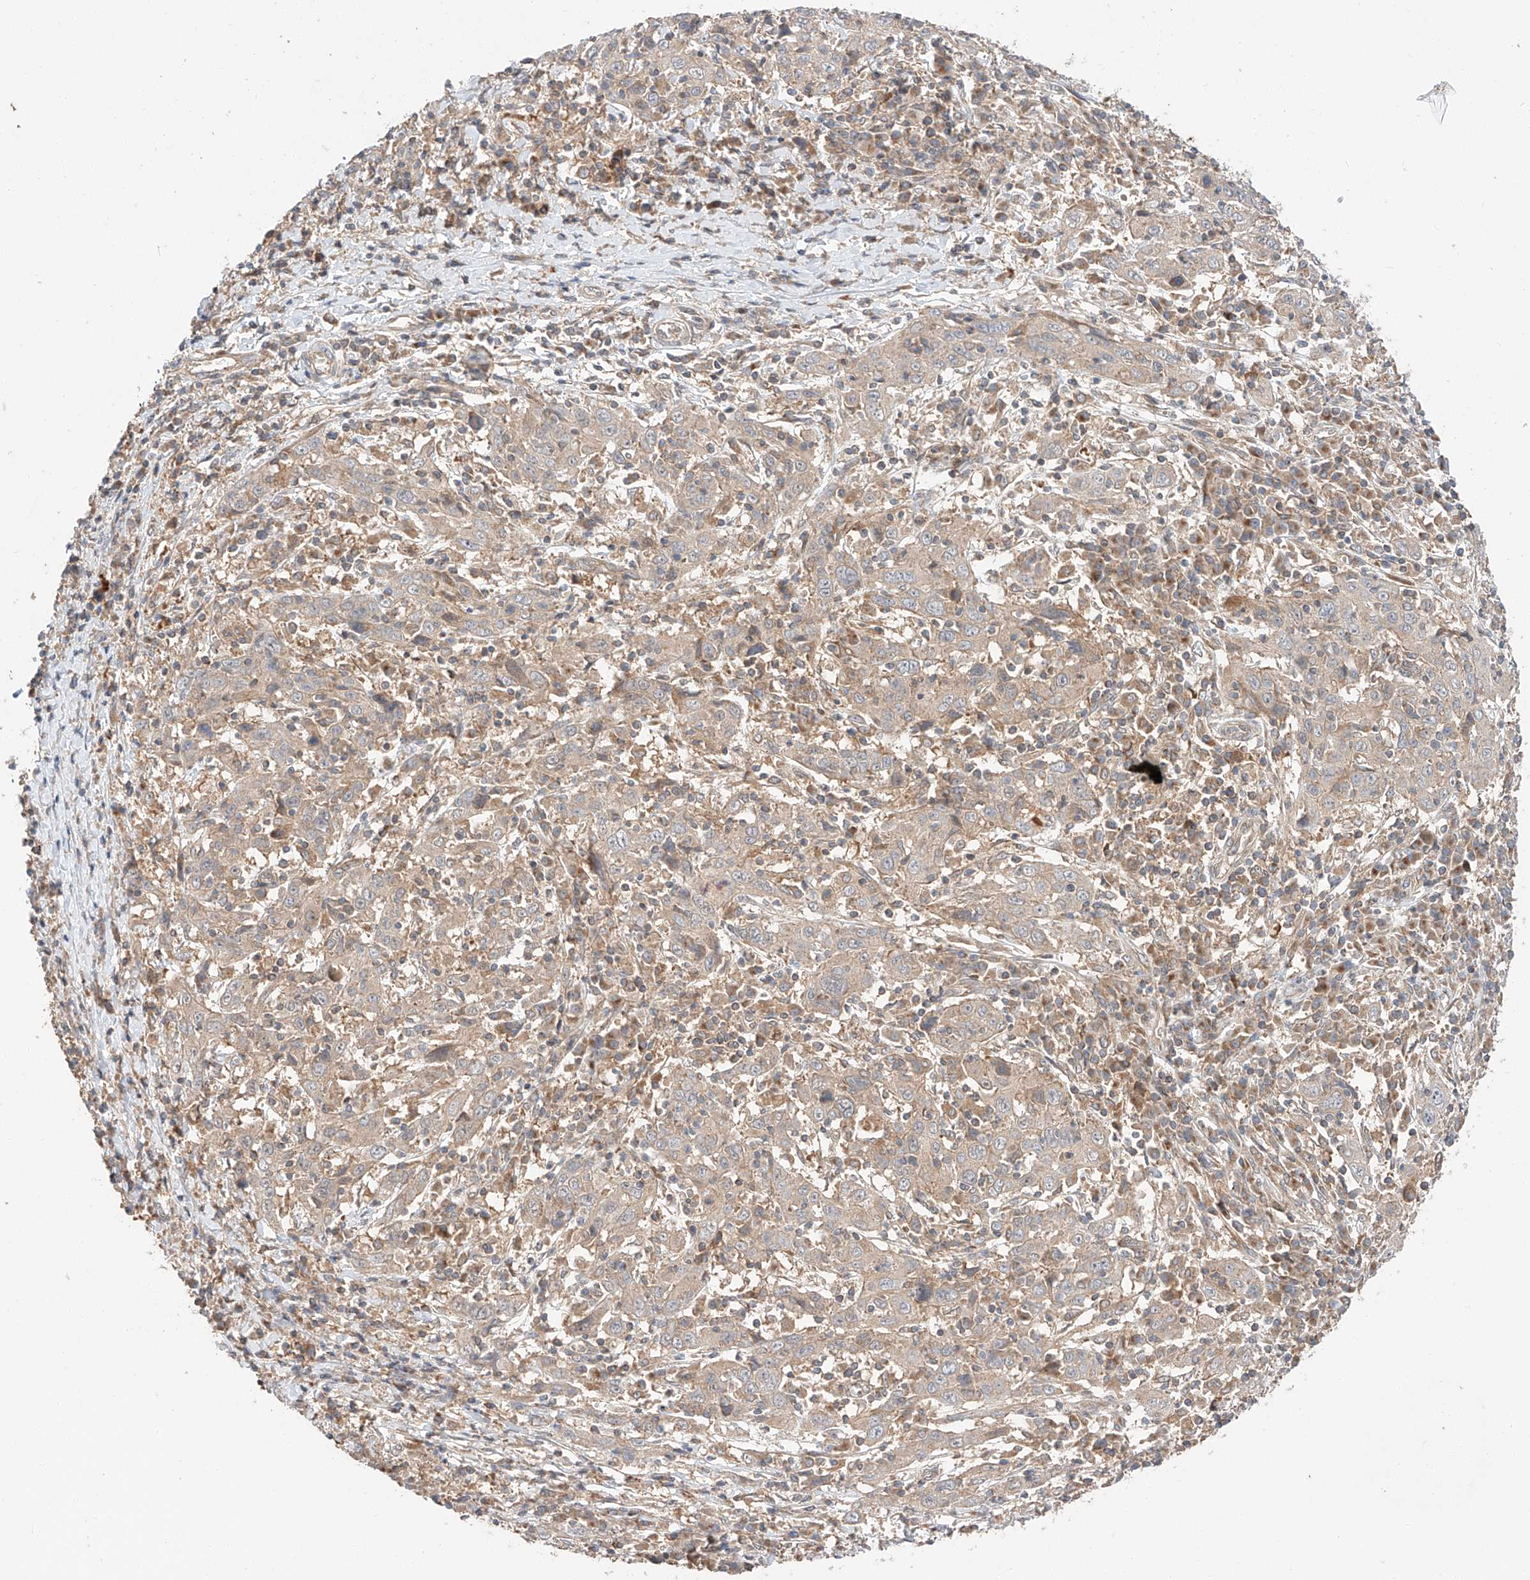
{"staining": {"intensity": "weak", "quantity": ">75%", "location": "cytoplasmic/membranous"}, "tissue": "cervical cancer", "cell_type": "Tumor cells", "image_type": "cancer", "snomed": [{"axis": "morphology", "description": "Squamous cell carcinoma, NOS"}, {"axis": "topography", "description": "Cervix"}], "caption": "High-magnification brightfield microscopy of cervical cancer stained with DAB (3,3'-diaminobenzidine) (brown) and counterstained with hematoxylin (blue). tumor cells exhibit weak cytoplasmic/membranous staining is identified in approximately>75% of cells.", "gene": "XPNPEP1", "patient": {"sex": "female", "age": 46}}